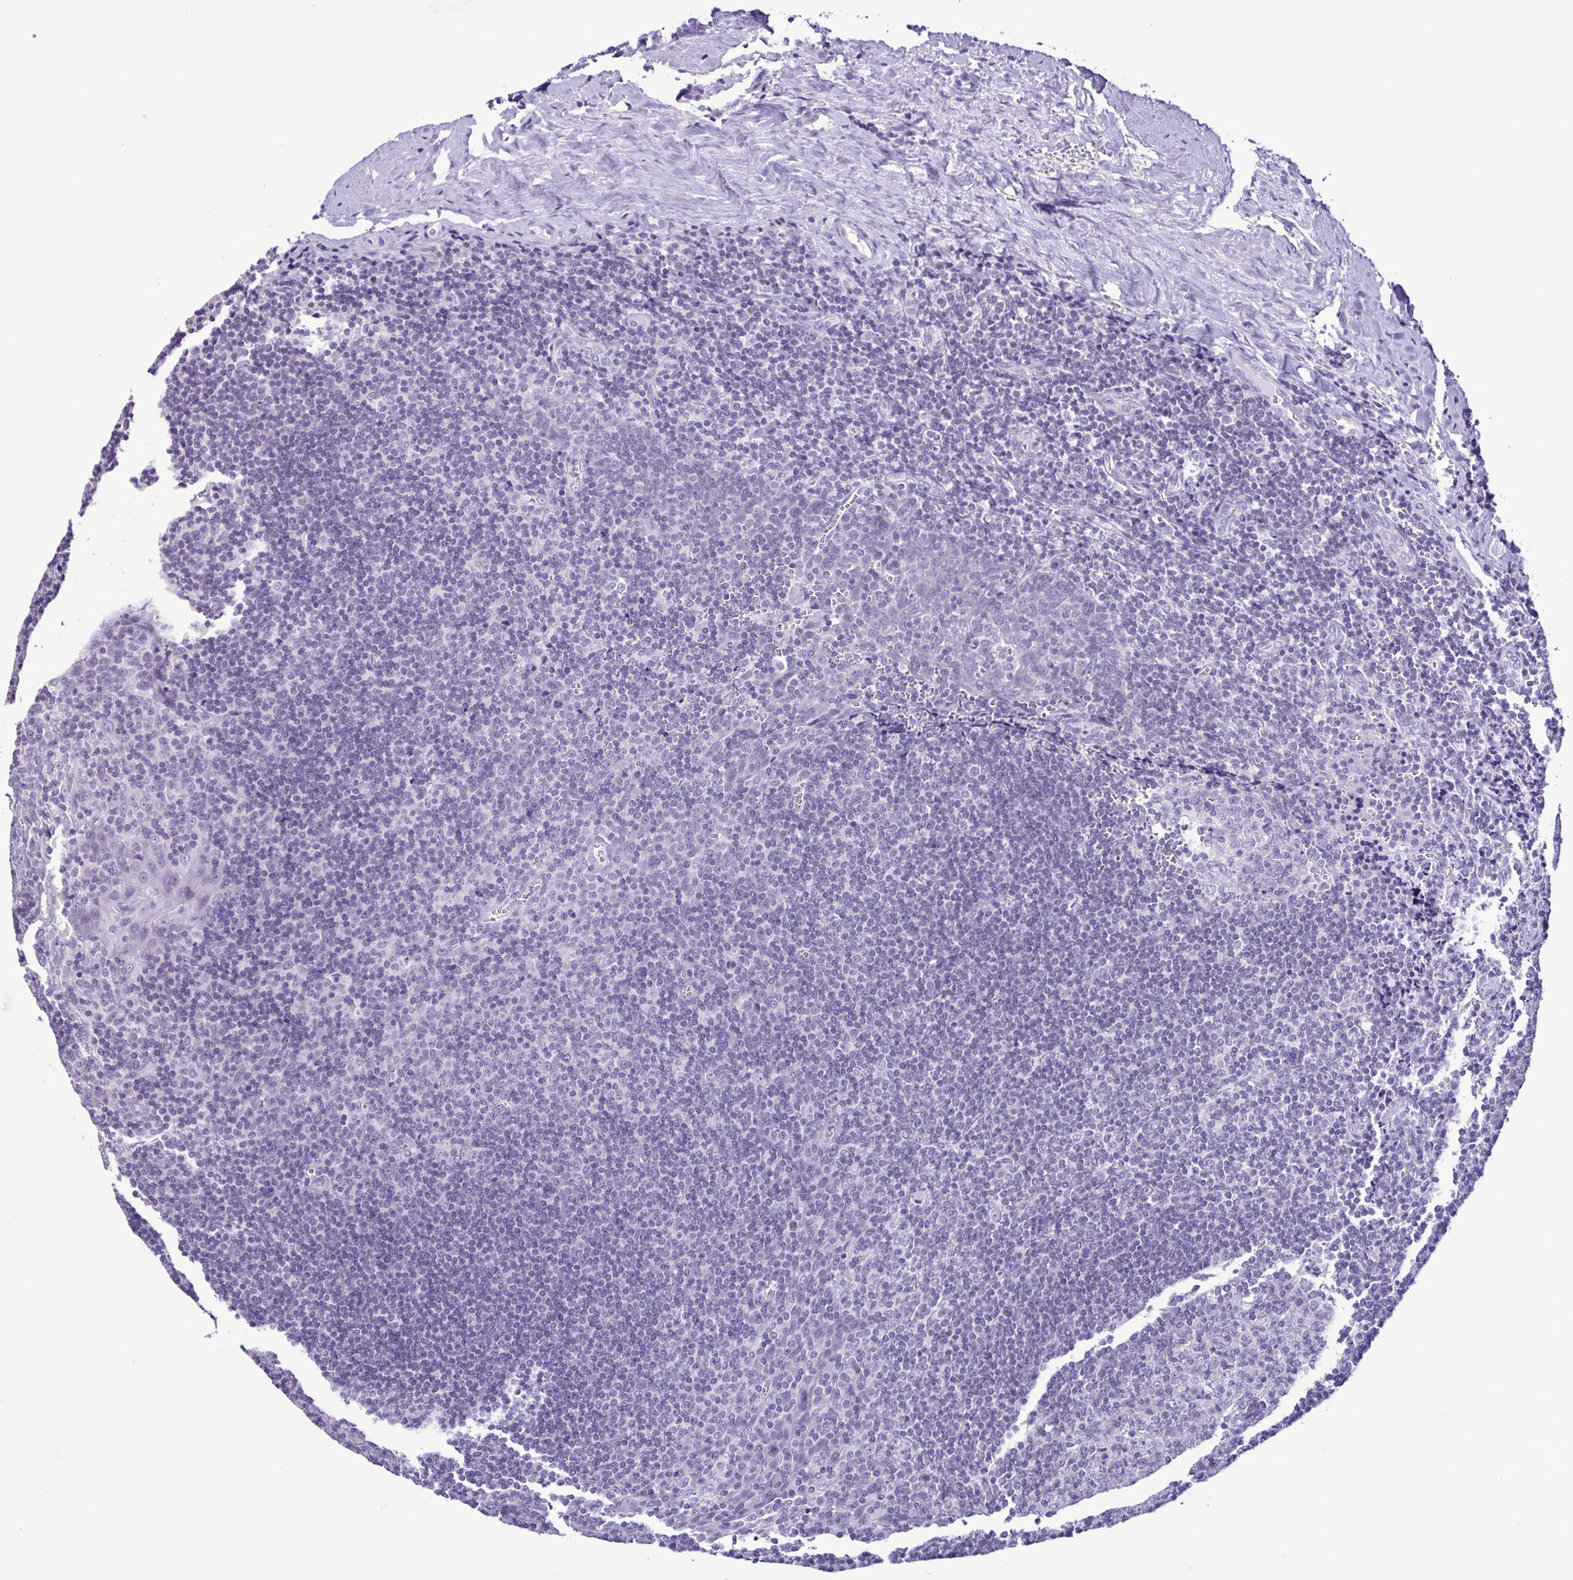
{"staining": {"intensity": "negative", "quantity": "none", "location": "none"}, "tissue": "tonsil", "cell_type": "Germinal center cells", "image_type": "normal", "snomed": [{"axis": "morphology", "description": "Normal tissue, NOS"}, {"axis": "morphology", "description": "Inflammation, NOS"}, {"axis": "topography", "description": "Tonsil"}], "caption": "High power microscopy image of an immunohistochemistry photomicrograph of benign tonsil, revealing no significant staining in germinal center cells.", "gene": "CBY2", "patient": {"sex": "female", "age": 31}}